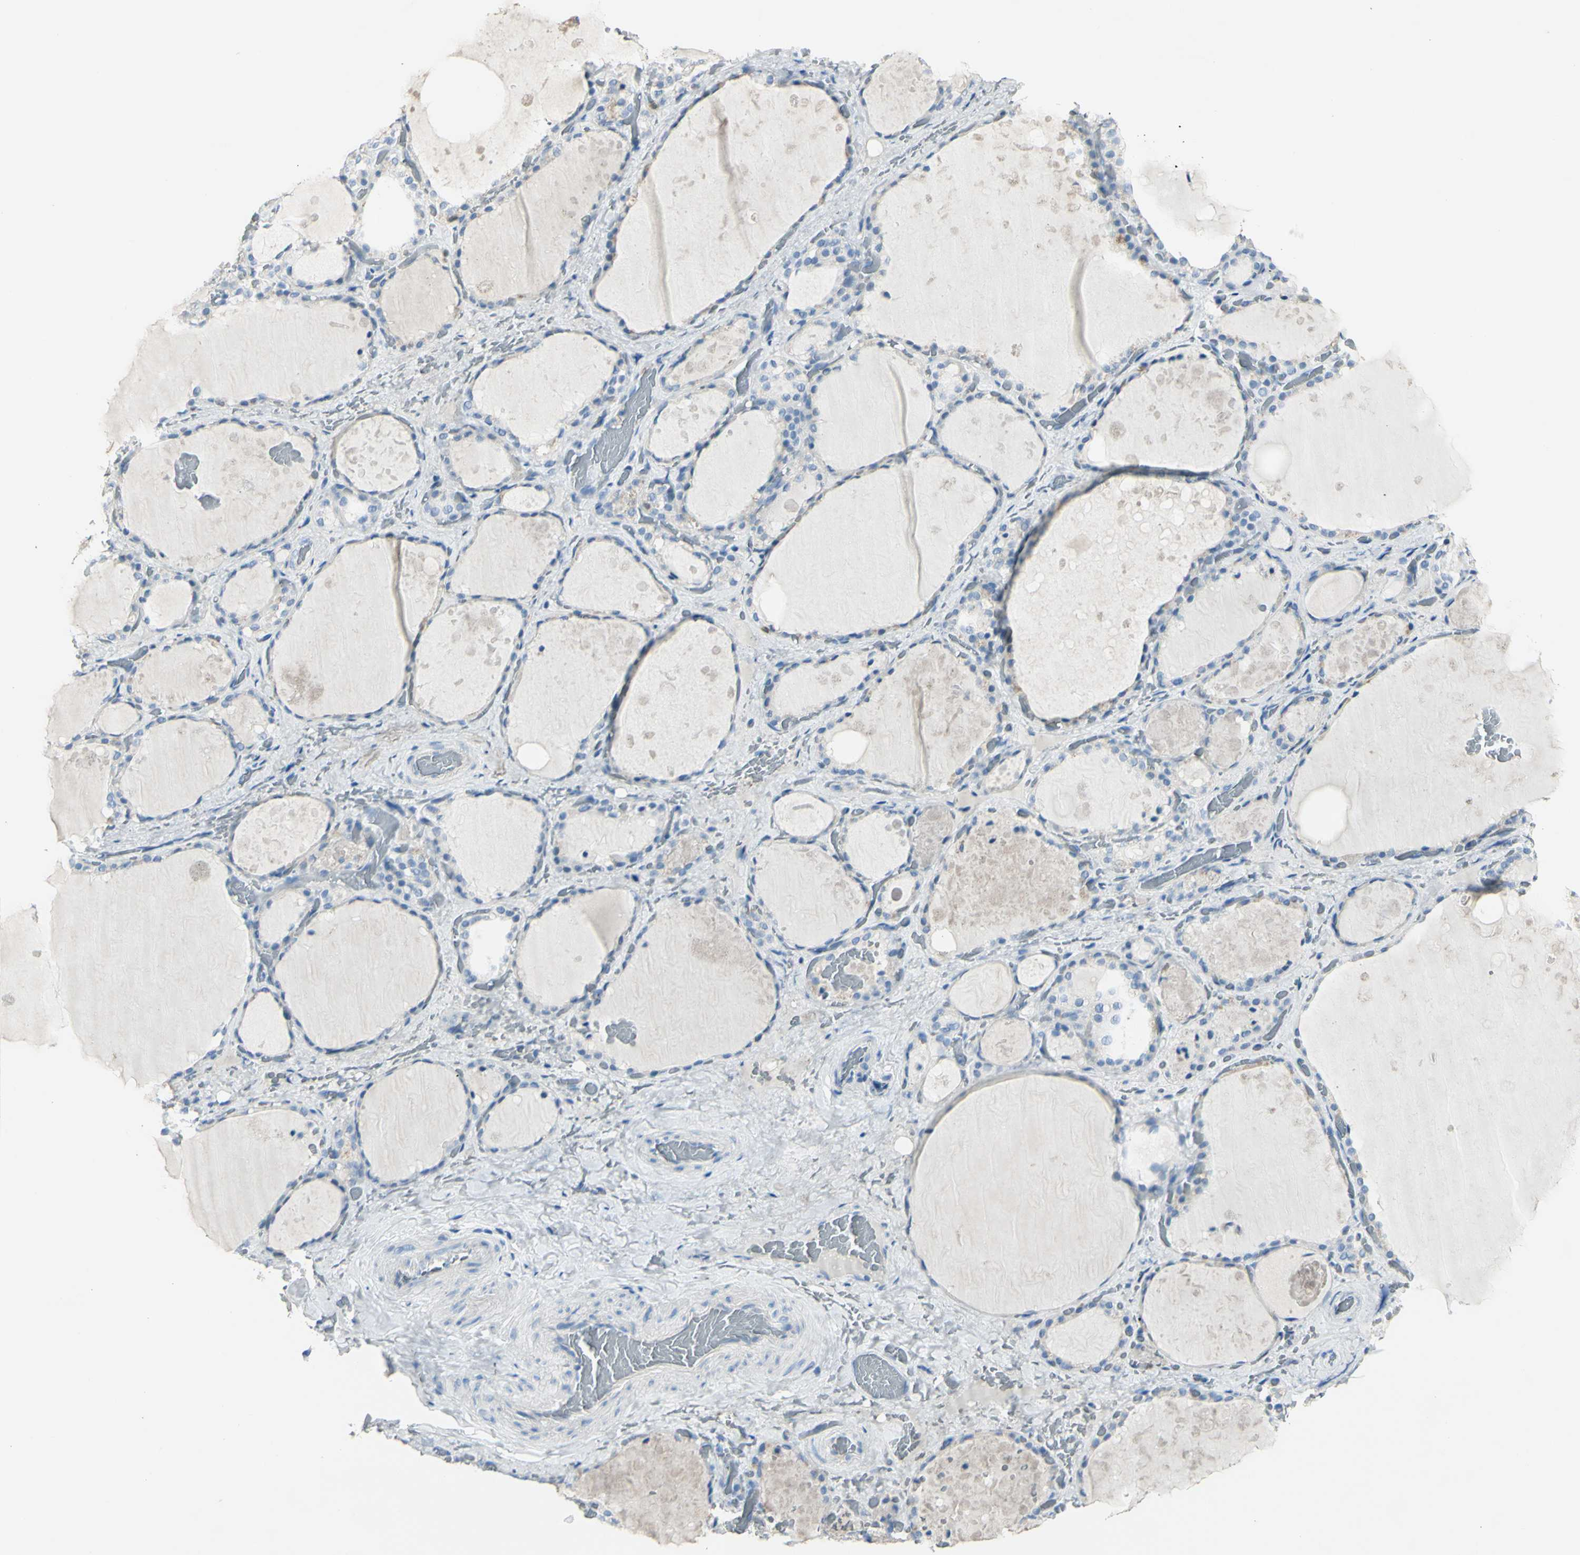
{"staining": {"intensity": "negative", "quantity": "none", "location": "none"}, "tissue": "thyroid gland", "cell_type": "Glandular cells", "image_type": "normal", "snomed": [{"axis": "morphology", "description": "Normal tissue, NOS"}, {"axis": "topography", "description": "Thyroid gland"}], "caption": "A high-resolution micrograph shows immunohistochemistry (IHC) staining of benign thyroid gland, which demonstrates no significant staining in glandular cells.", "gene": "ZNF557", "patient": {"sex": "male", "age": 61}}